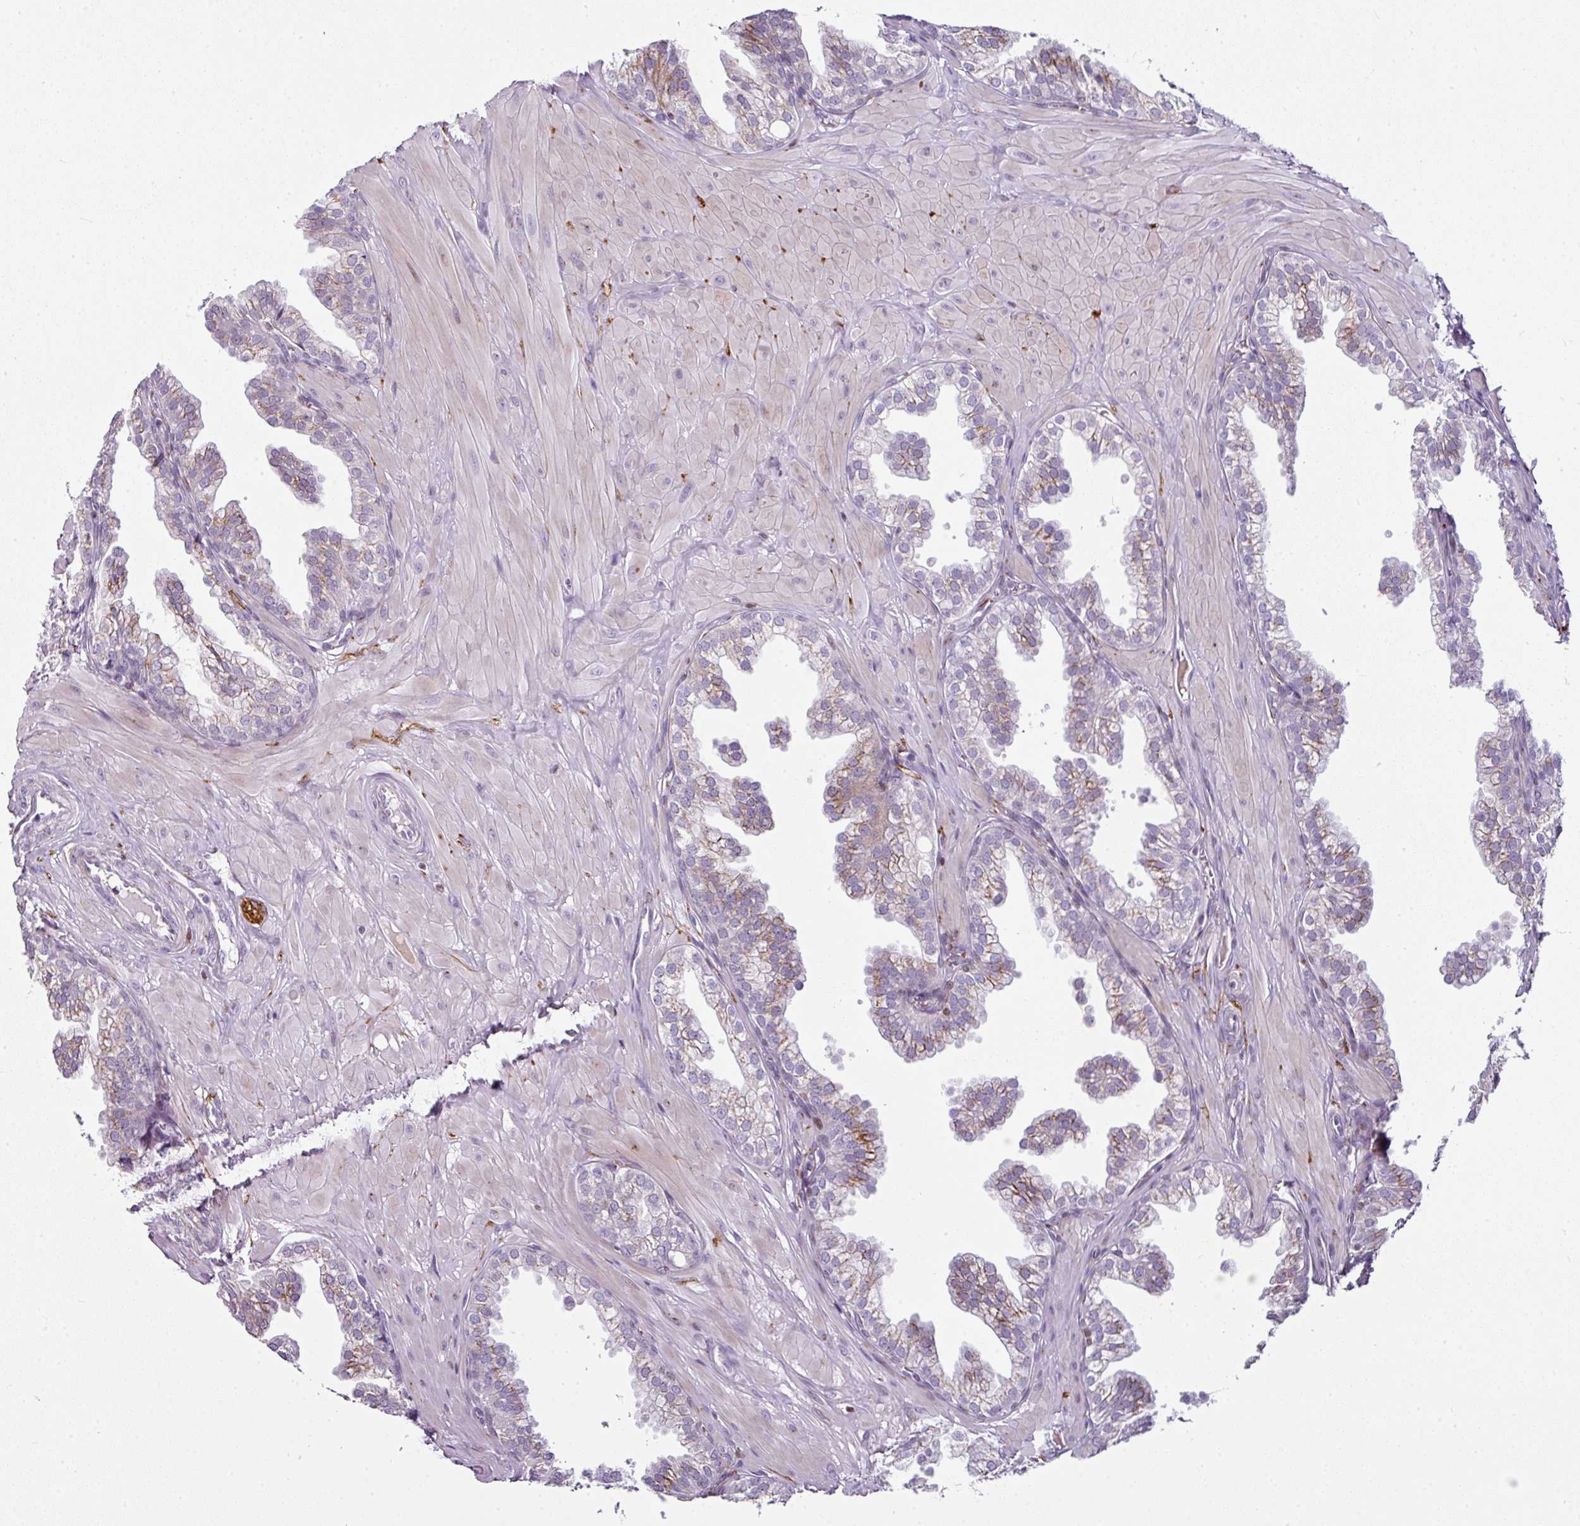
{"staining": {"intensity": "moderate", "quantity": "<25%", "location": "cytoplasmic/membranous"}, "tissue": "prostate", "cell_type": "Glandular cells", "image_type": "normal", "snomed": [{"axis": "morphology", "description": "Normal tissue, NOS"}, {"axis": "topography", "description": "Prostate"}, {"axis": "topography", "description": "Peripheral nerve tissue"}], "caption": "Glandular cells display low levels of moderate cytoplasmic/membranous expression in approximately <25% of cells in unremarkable human prostate. (Stains: DAB in brown, nuclei in blue, Microscopy: brightfield microscopy at high magnification).", "gene": "SYT8", "patient": {"sex": "male", "age": 55}}